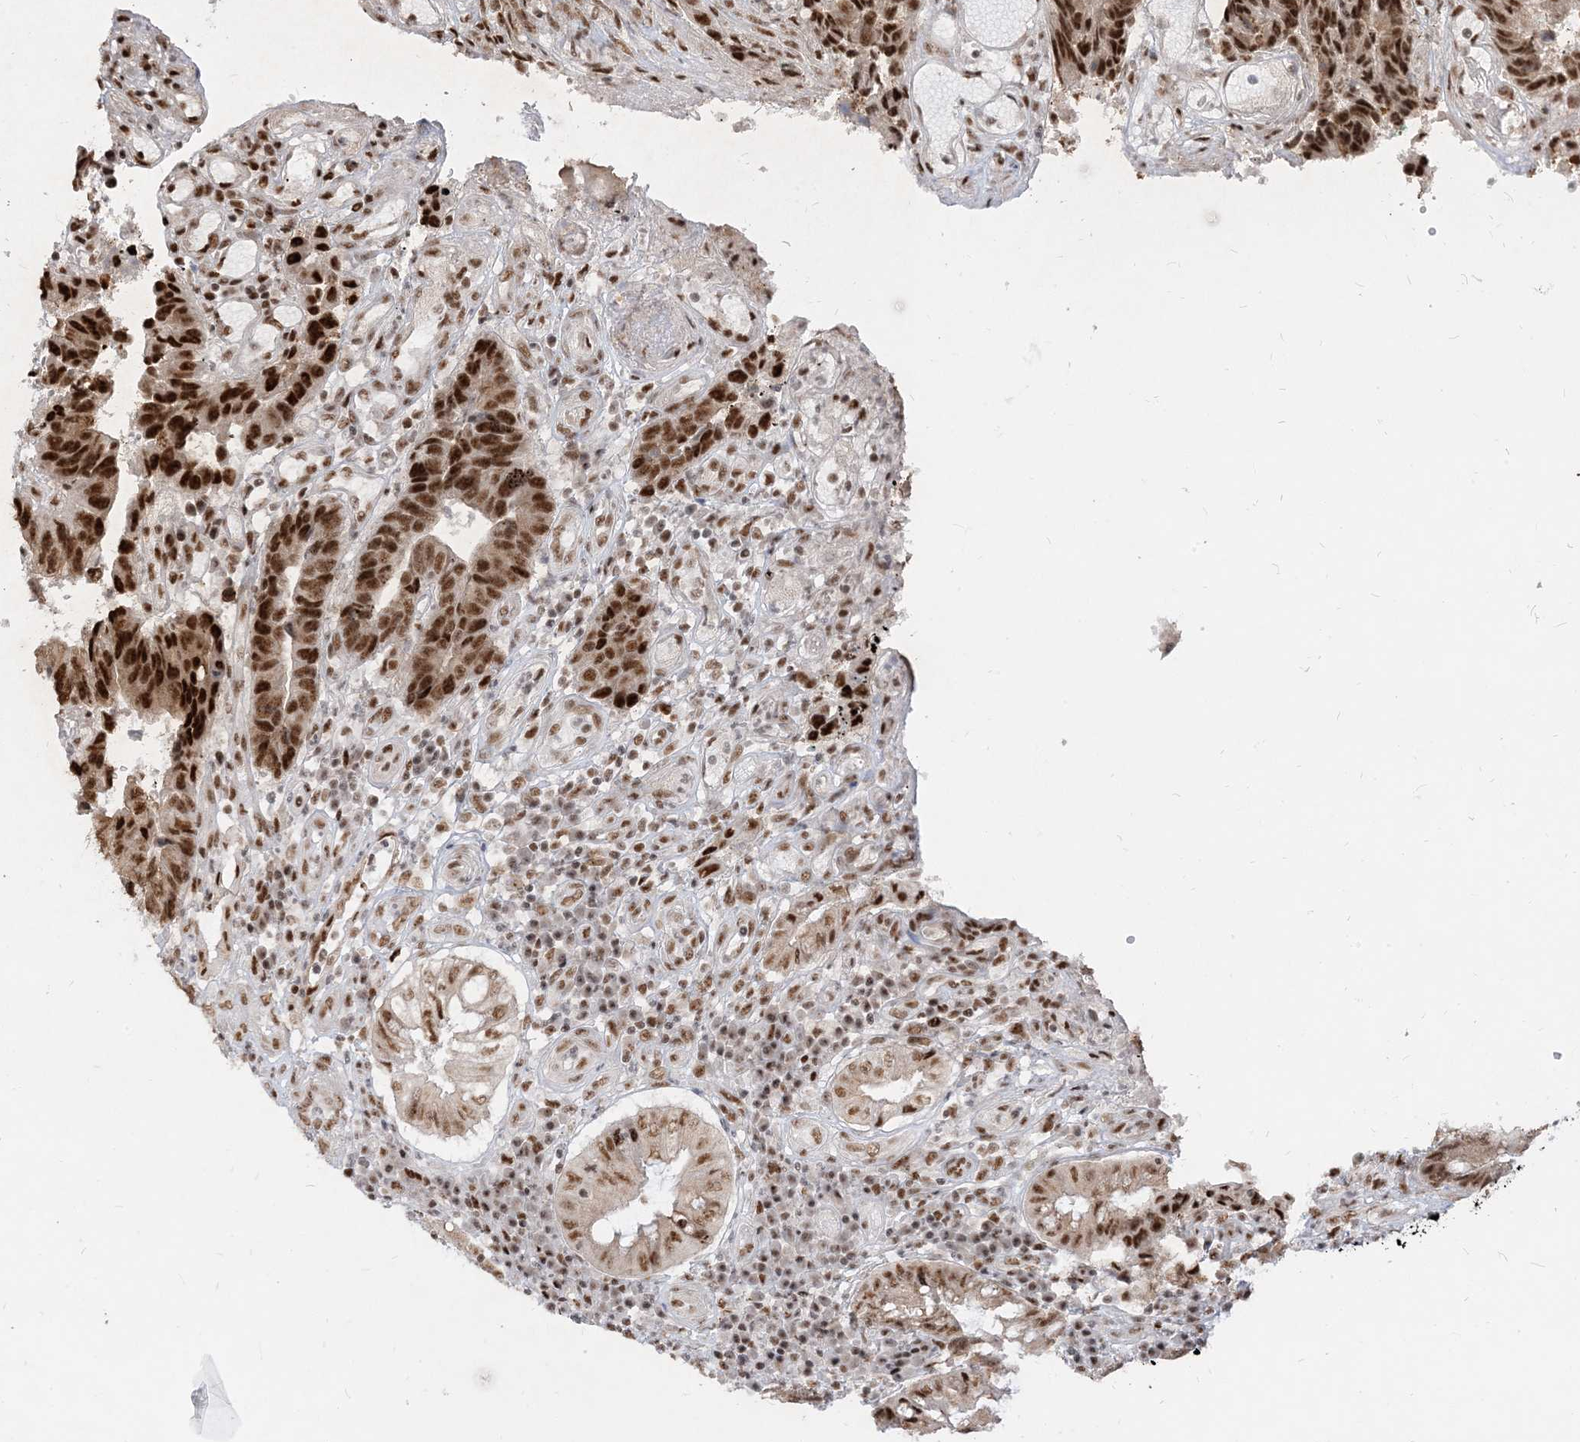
{"staining": {"intensity": "strong", "quantity": ">75%", "location": "nuclear"}, "tissue": "colorectal cancer", "cell_type": "Tumor cells", "image_type": "cancer", "snomed": [{"axis": "morphology", "description": "Adenocarcinoma, NOS"}, {"axis": "topography", "description": "Rectum"}], "caption": "Immunohistochemical staining of colorectal adenocarcinoma reveals high levels of strong nuclear protein positivity in approximately >75% of tumor cells. The protein of interest is shown in brown color, while the nuclei are stained blue.", "gene": "ARGLU1", "patient": {"sex": "male", "age": 84}}